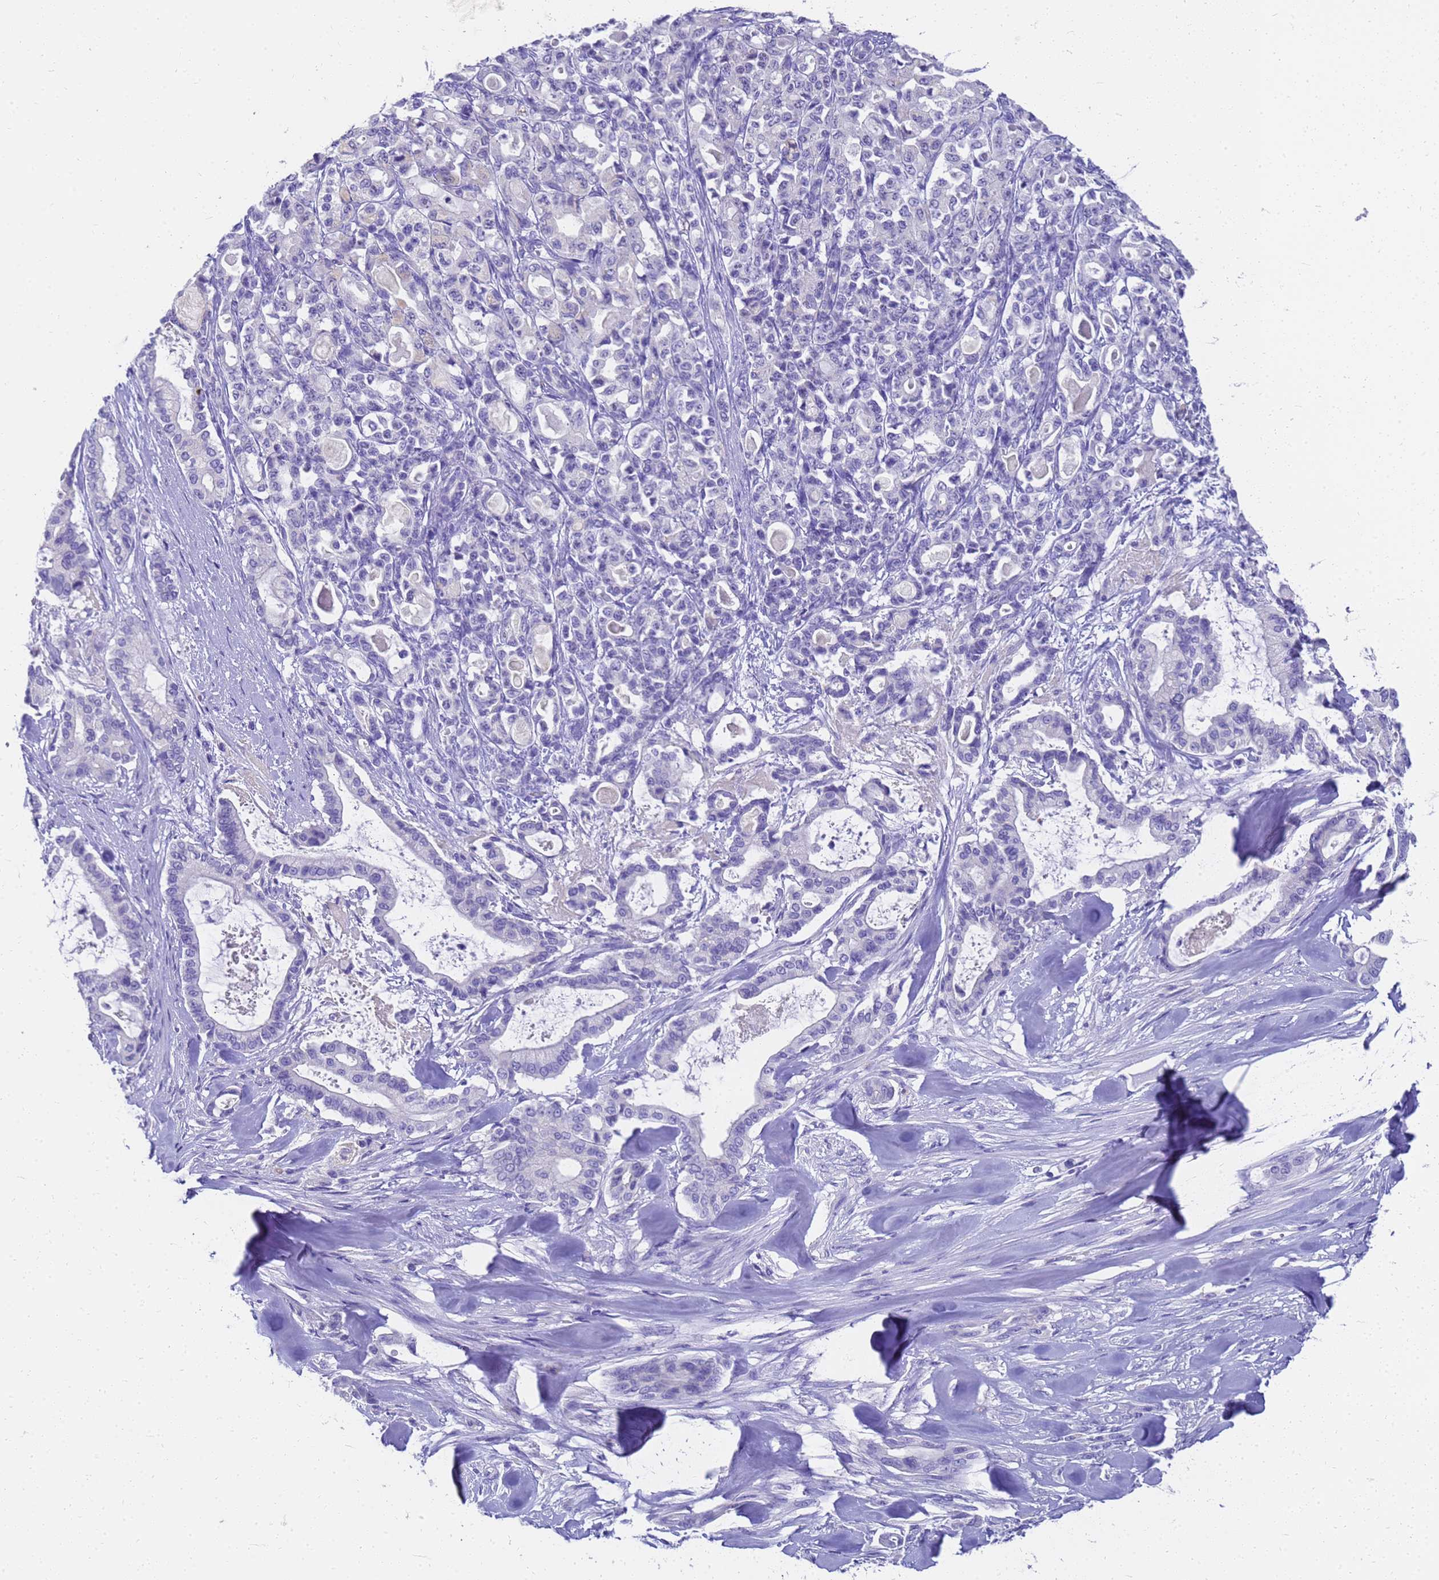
{"staining": {"intensity": "negative", "quantity": "none", "location": "none"}, "tissue": "pancreatic cancer", "cell_type": "Tumor cells", "image_type": "cancer", "snomed": [{"axis": "morphology", "description": "Adenocarcinoma, NOS"}, {"axis": "topography", "description": "Pancreas"}], "caption": "Immunohistochemistry (IHC) of pancreatic cancer (adenocarcinoma) exhibits no expression in tumor cells.", "gene": "MS4A13", "patient": {"sex": "male", "age": 63}}